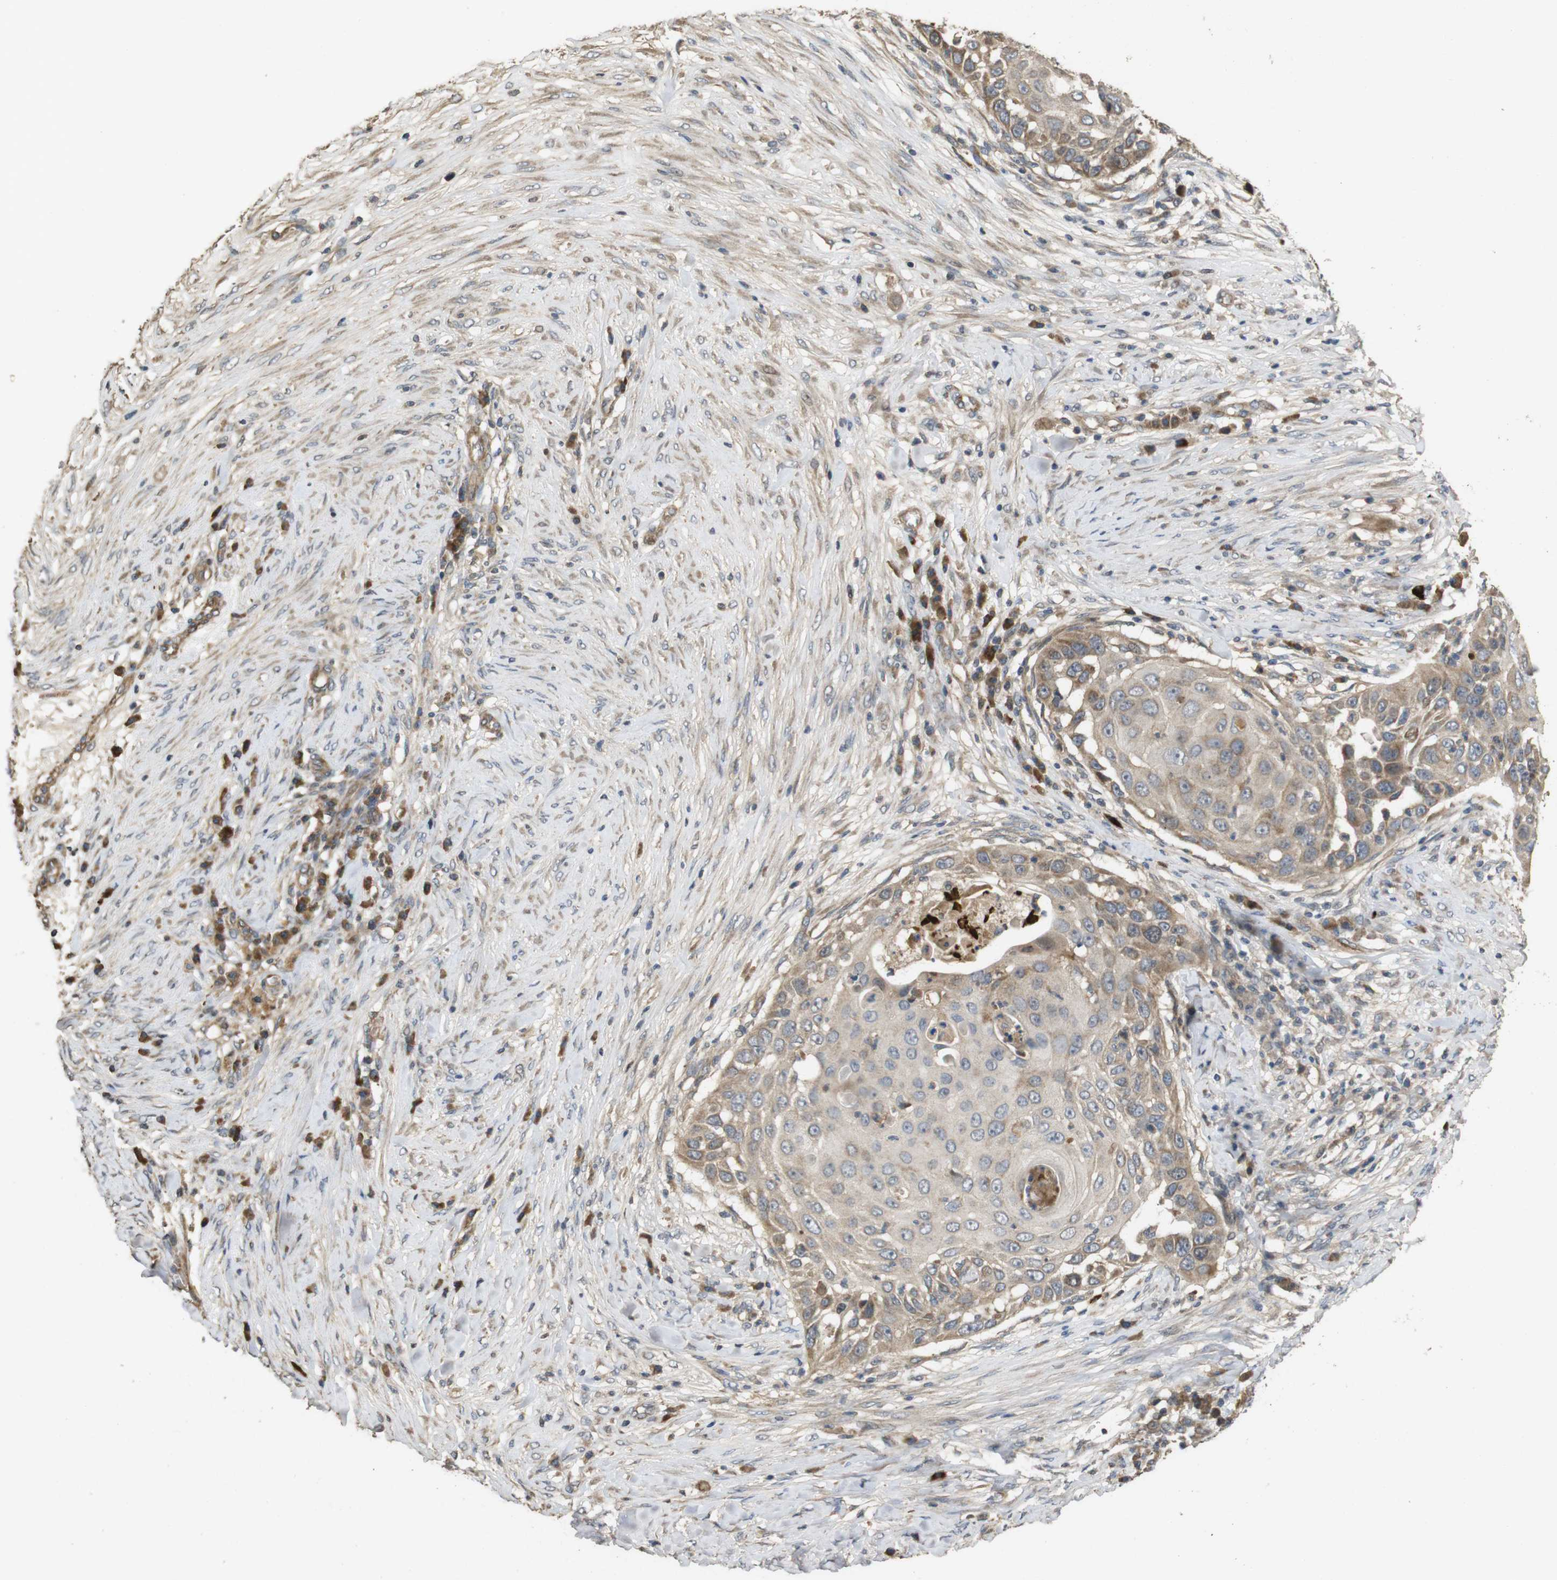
{"staining": {"intensity": "weak", "quantity": ">75%", "location": "cytoplasmic/membranous"}, "tissue": "skin cancer", "cell_type": "Tumor cells", "image_type": "cancer", "snomed": [{"axis": "morphology", "description": "Squamous cell carcinoma, NOS"}, {"axis": "topography", "description": "Skin"}], "caption": "Immunohistochemistry staining of squamous cell carcinoma (skin), which shows low levels of weak cytoplasmic/membranous expression in approximately >75% of tumor cells indicating weak cytoplasmic/membranous protein positivity. The staining was performed using DAB (3,3'-diaminobenzidine) (brown) for protein detection and nuclei were counterstained in hematoxylin (blue).", "gene": "PCDHB10", "patient": {"sex": "female", "age": 44}}